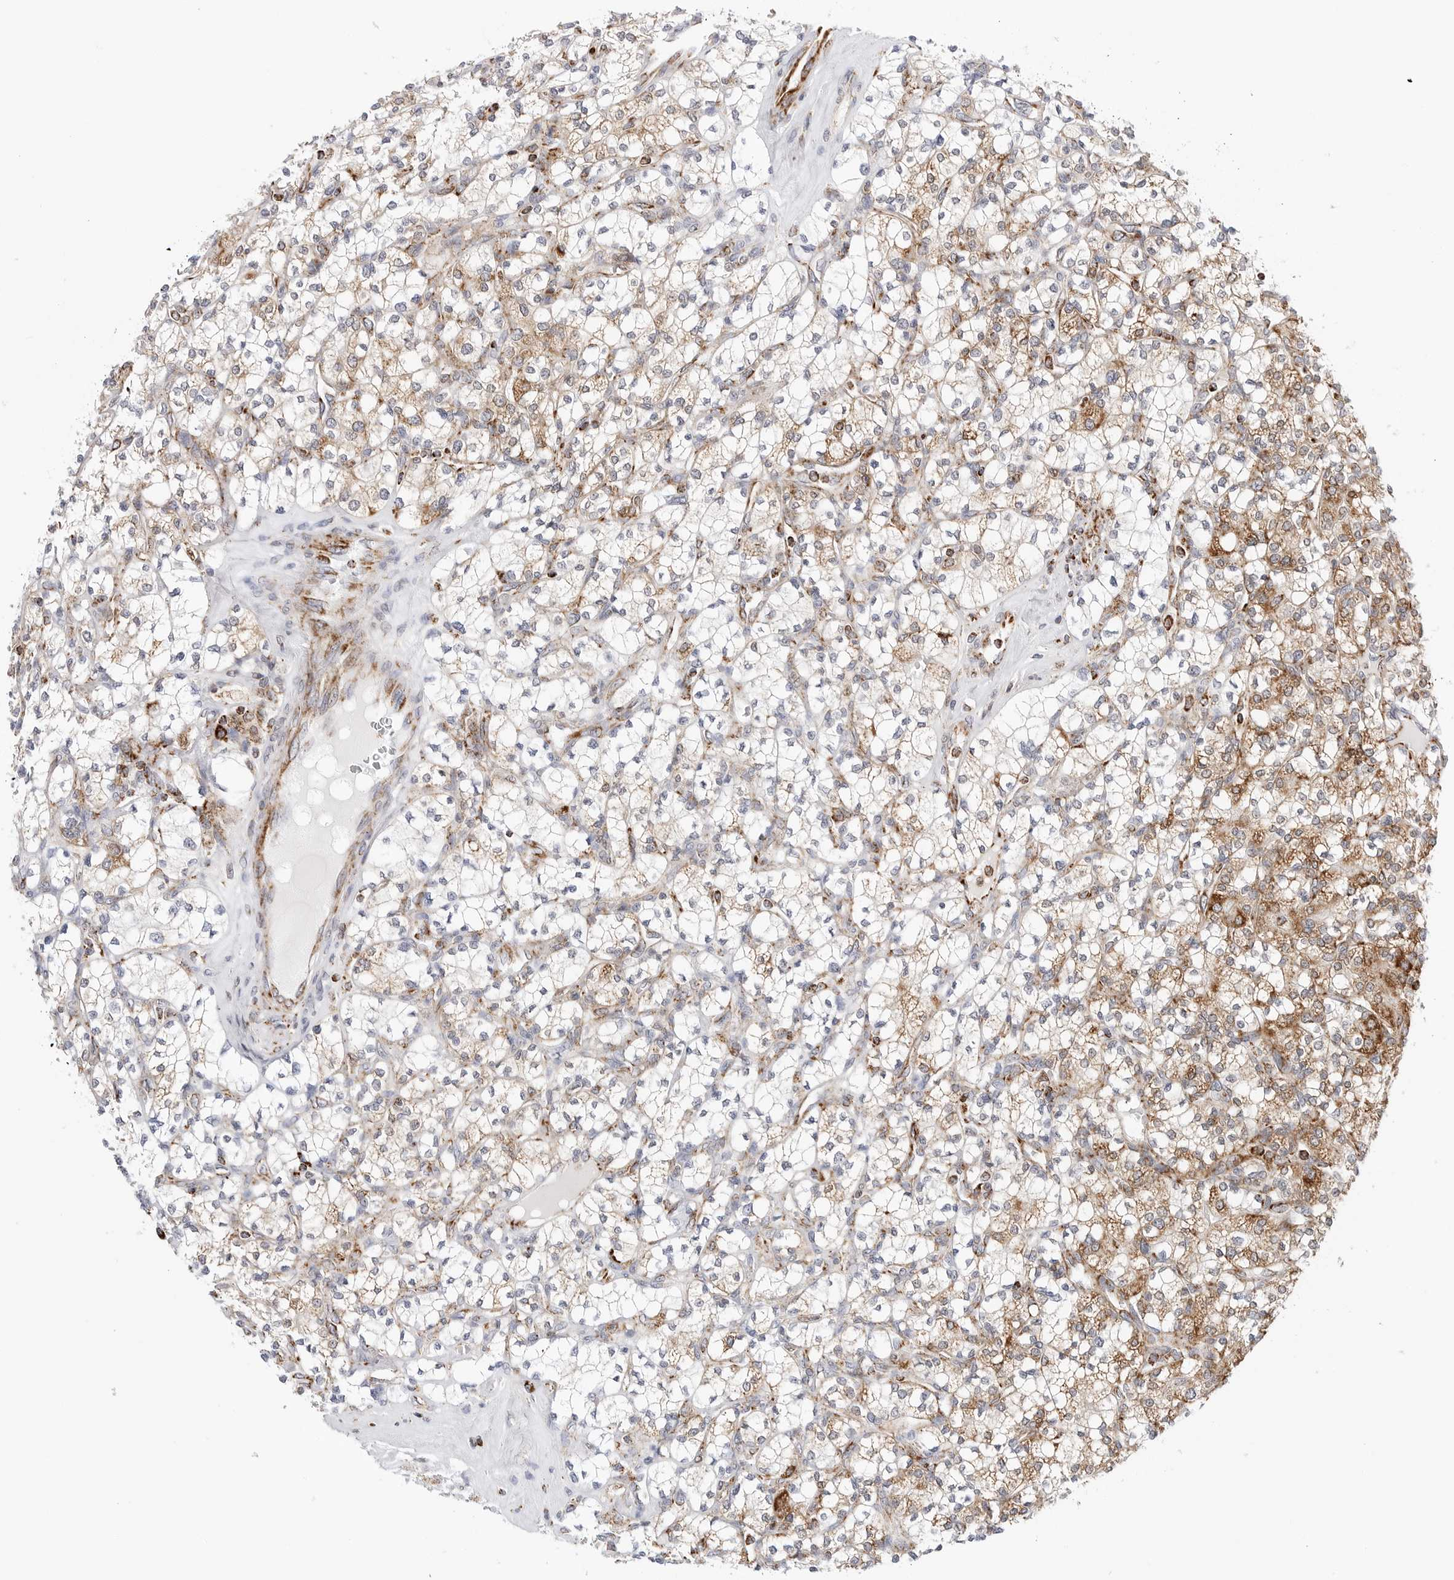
{"staining": {"intensity": "moderate", "quantity": "25%-75%", "location": "cytoplasmic/membranous"}, "tissue": "renal cancer", "cell_type": "Tumor cells", "image_type": "cancer", "snomed": [{"axis": "morphology", "description": "Adenocarcinoma, NOS"}, {"axis": "topography", "description": "Kidney"}], "caption": "IHC photomicrograph of neoplastic tissue: human renal cancer stained using immunohistochemistry (IHC) exhibits medium levels of moderate protein expression localized specifically in the cytoplasmic/membranous of tumor cells, appearing as a cytoplasmic/membranous brown color.", "gene": "ATP5IF1", "patient": {"sex": "male", "age": 77}}